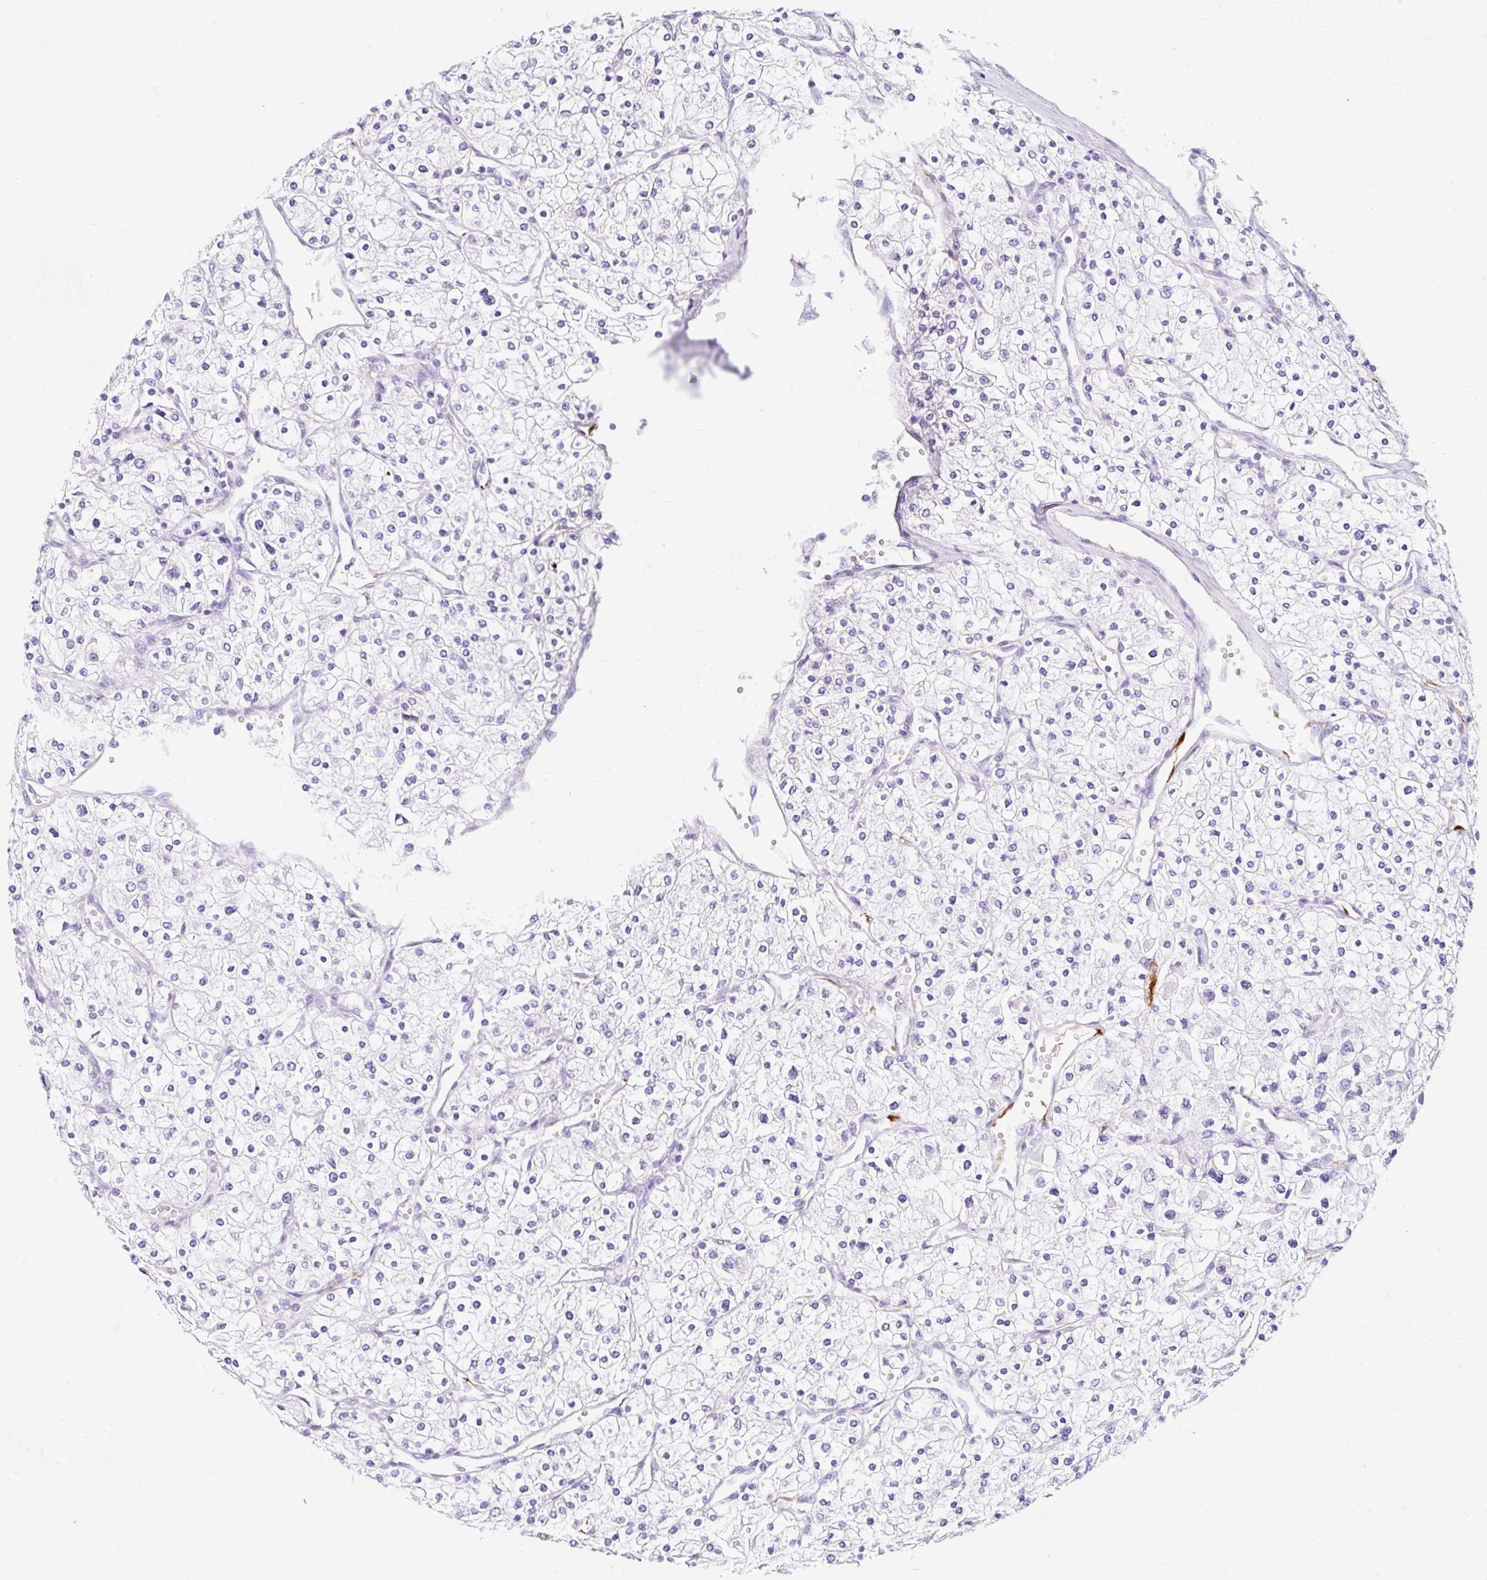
{"staining": {"intensity": "negative", "quantity": "none", "location": "none"}, "tissue": "renal cancer", "cell_type": "Tumor cells", "image_type": "cancer", "snomed": [{"axis": "morphology", "description": "Adenocarcinoma, NOS"}, {"axis": "topography", "description": "Kidney"}], "caption": "The IHC photomicrograph has no significant staining in tumor cells of renal cancer tissue.", "gene": "APOC4-APOC2", "patient": {"sex": "male", "age": 80}}